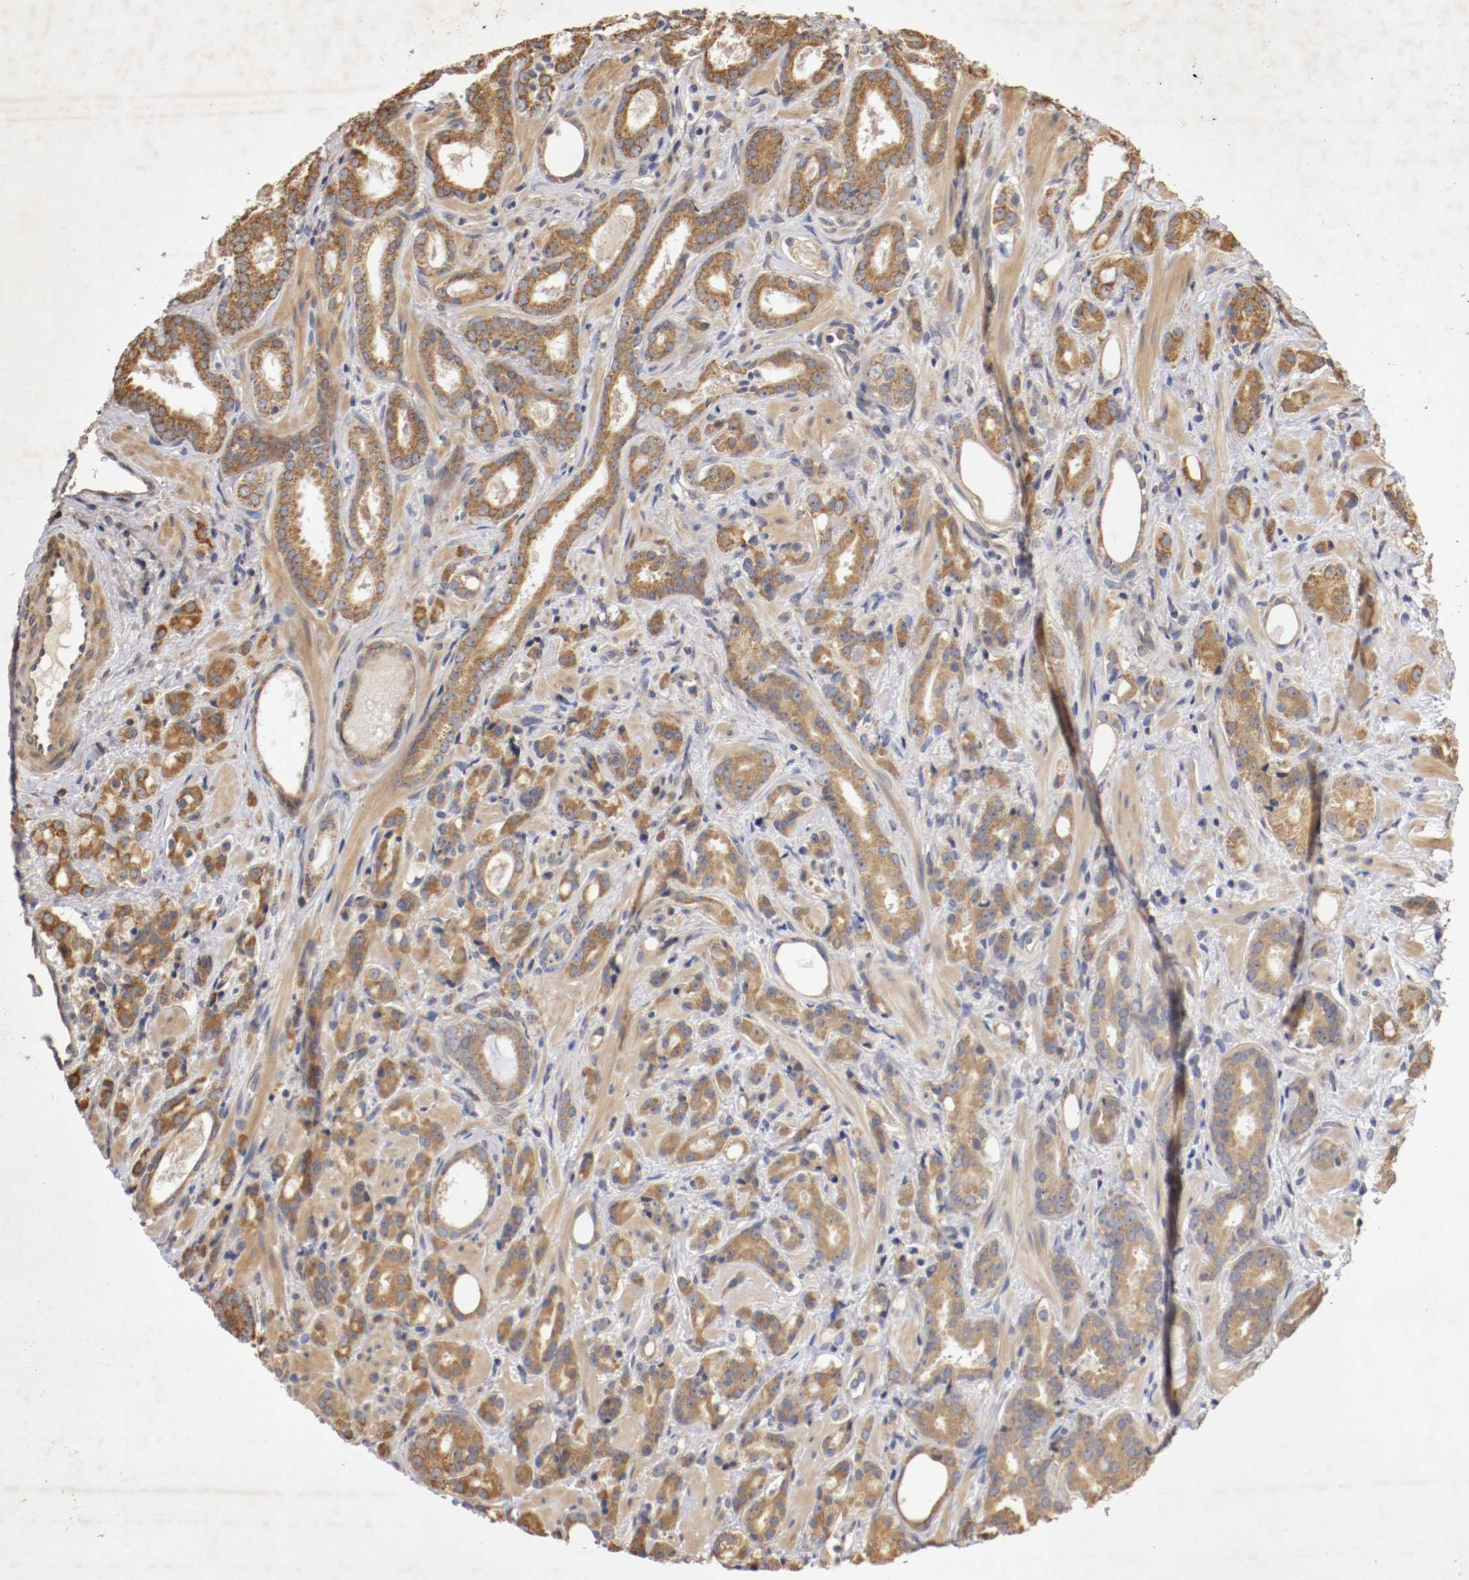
{"staining": {"intensity": "strong", "quantity": ">75%", "location": "cytoplasmic/membranous"}, "tissue": "prostate cancer", "cell_type": "Tumor cells", "image_type": "cancer", "snomed": [{"axis": "morphology", "description": "Adenocarcinoma, Low grade"}, {"axis": "topography", "description": "Prostate"}], "caption": "Adenocarcinoma (low-grade) (prostate) stained with a brown dye demonstrates strong cytoplasmic/membranous positive expression in approximately >75% of tumor cells.", "gene": "VEZT", "patient": {"sex": "male", "age": 57}}